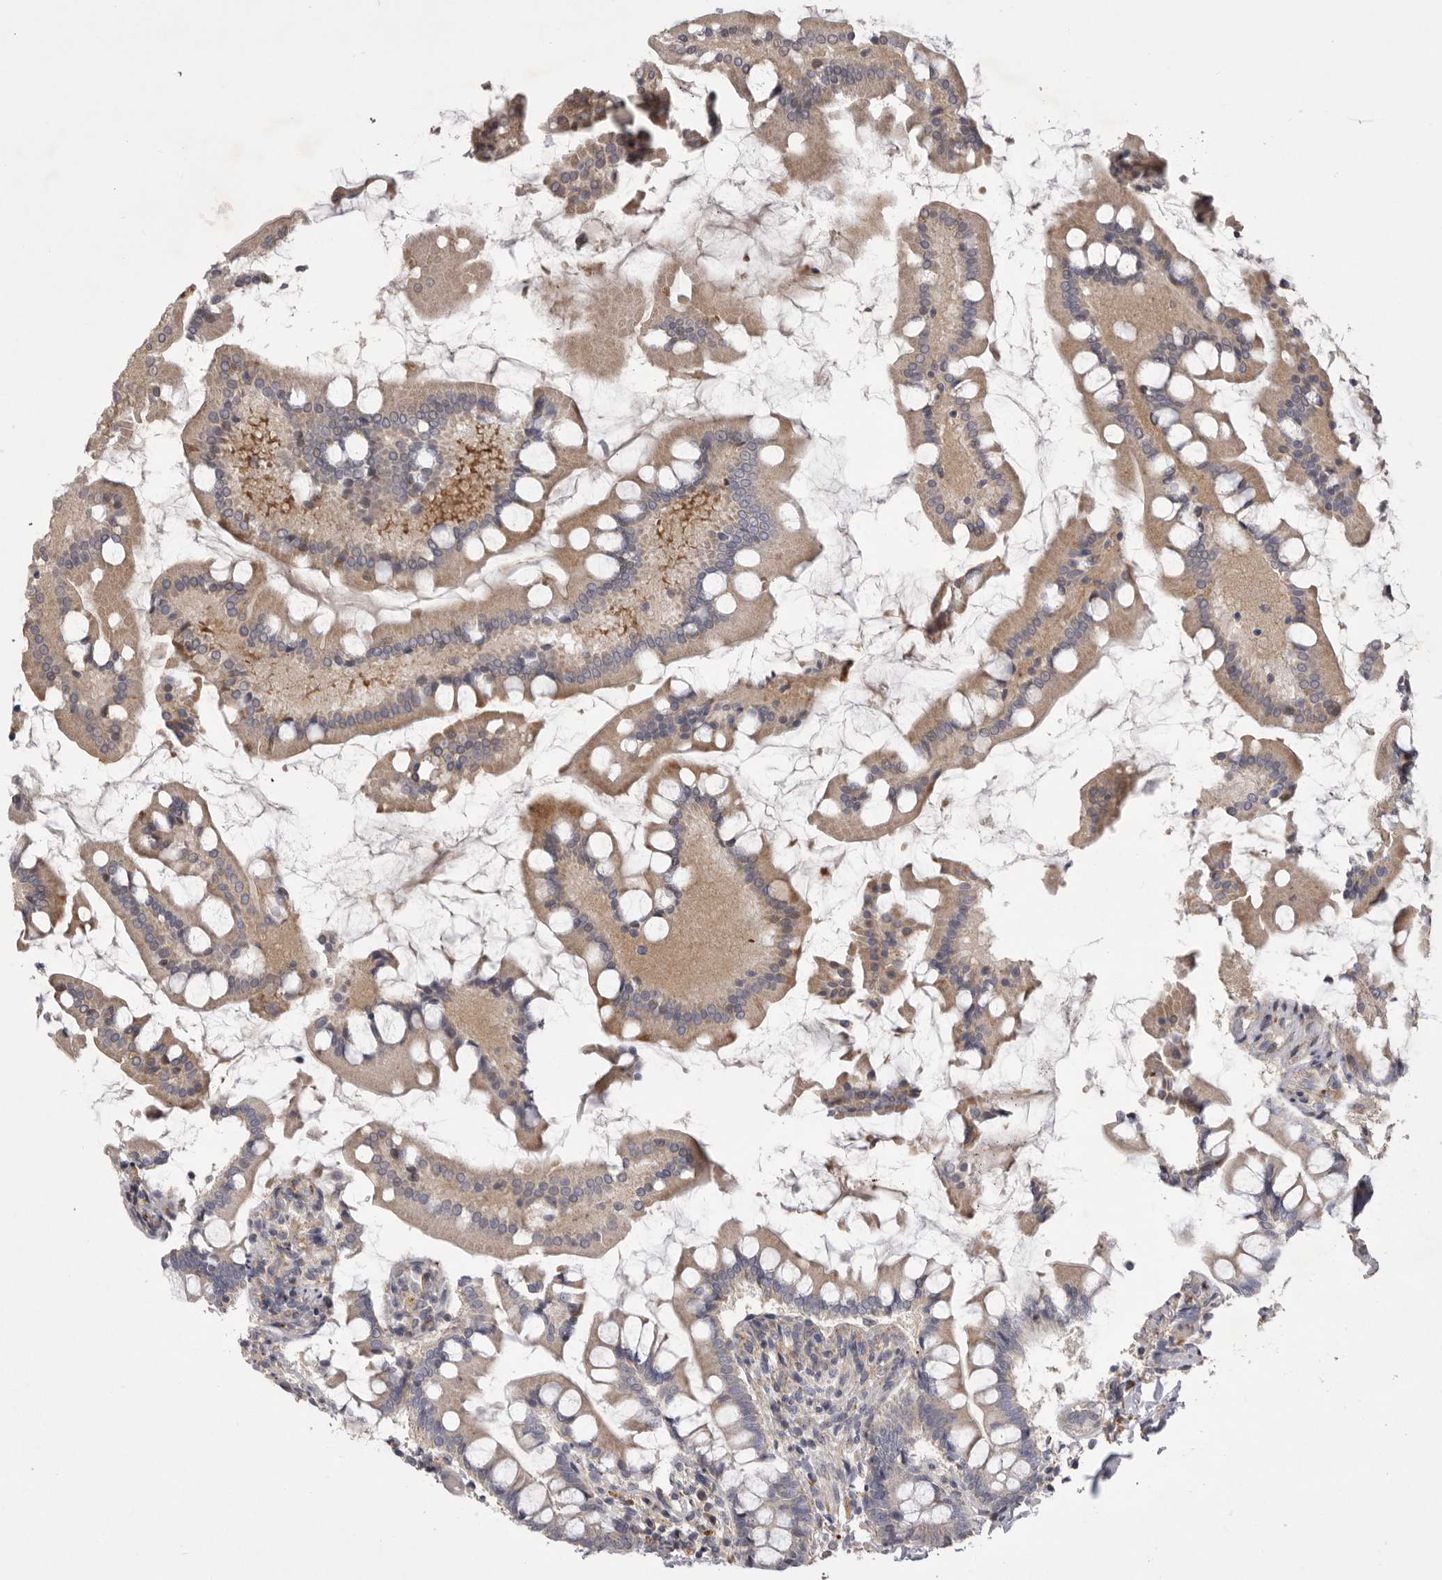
{"staining": {"intensity": "weak", "quantity": ">75%", "location": "cytoplasmic/membranous"}, "tissue": "small intestine", "cell_type": "Glandular cells", "image_type": "normal", "snomed": [{"axis": "morphology", "description": "Normal tissue, NOS"}, {"axis": "topography", "description": "Small intestine"}], "caption": "This is an image of IHC staining of benign small intestine, which shows weak expression in the cytoplasmic/membranous of glandular cells.", "gene": "WDR47", "patient": {"sex": "male", "age": 41}}